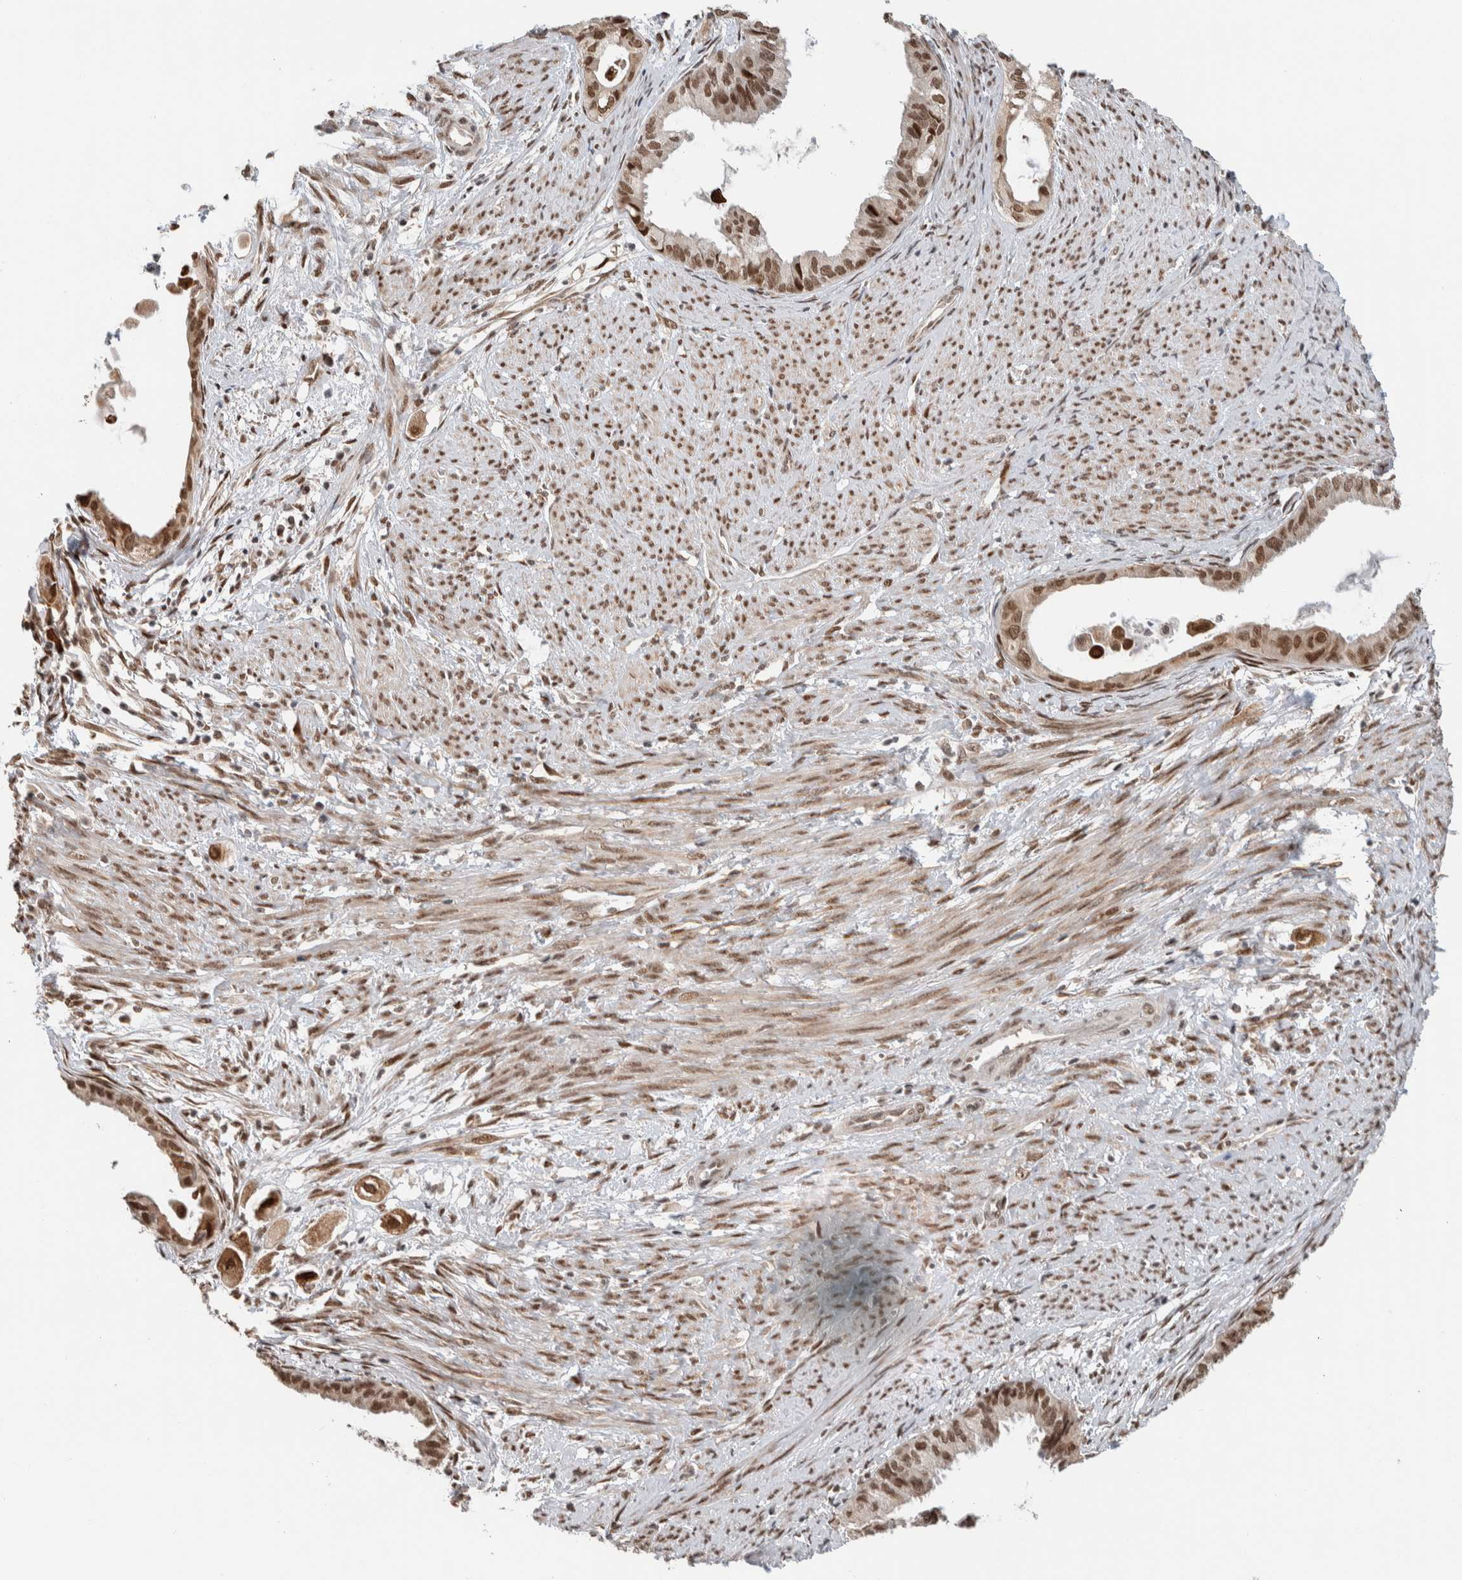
{"staining": {"intensity": "moderate", "quantity": ">75%", "location": "nuclear"}, "tissue": "cervical cancer", "cell_type": "Tumor cells", "image_type": "cancer", "snomed": [{"axis": "morphology", "description": "Normal tissue, NOS"}, {"axis": "morphology", "description": "Adenocarcinoma, NOS"}, {"axis": "topography", "description": "Cervix"}, {"axis": "topography", "description": "Endometrium"}], "caption": "Human adenocarcinoma (cervical) stained with a protein marker demonstrates moderate staining in tumor cells.", "gene": "TNRC18", "patient": {"sex": "female", "age": 86}}